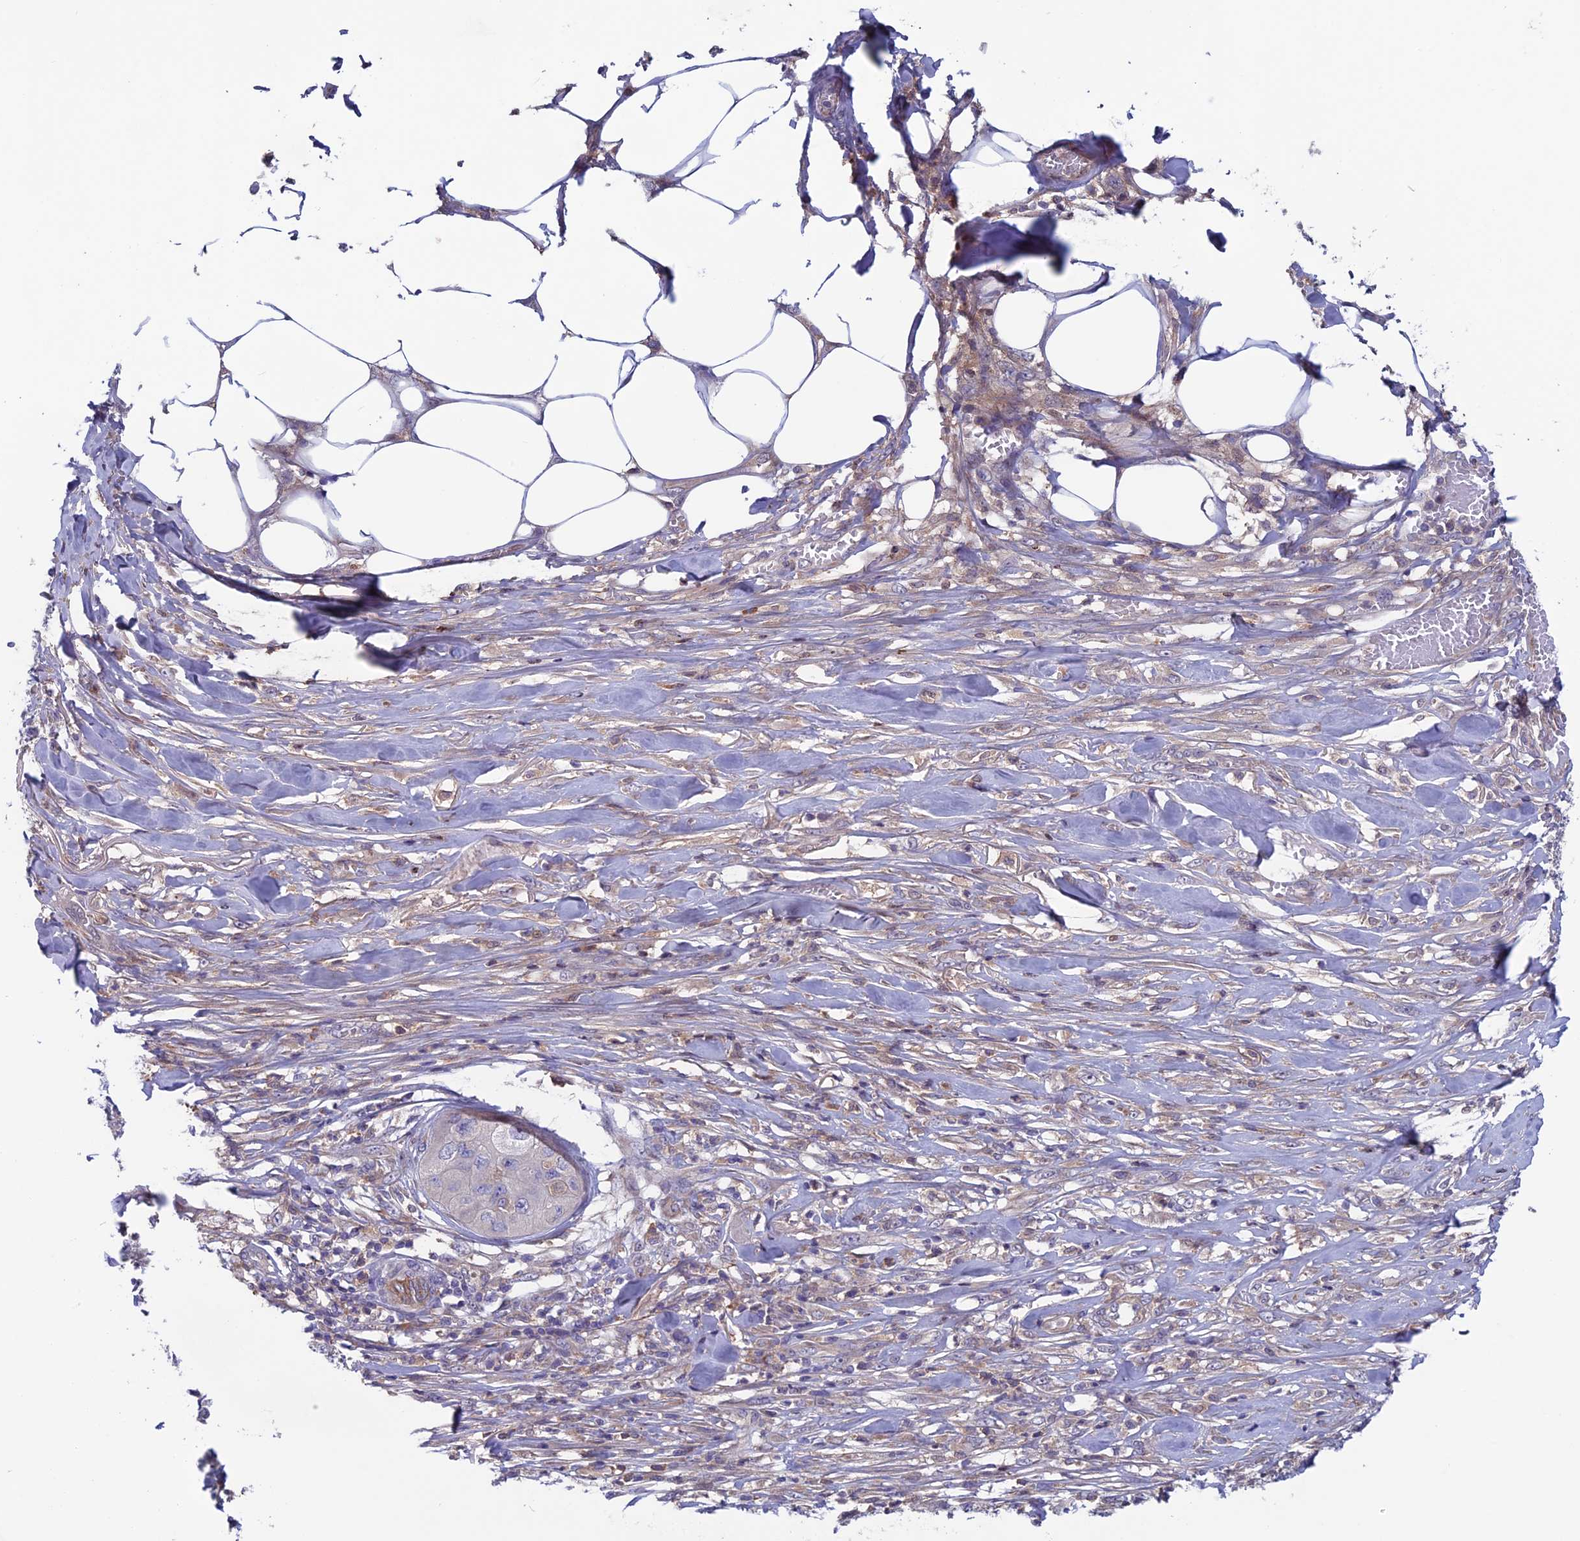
{"staining": {"intensity": "negative", "quantity": "none", "location": "none"}, "tissue": "skin cancer", "cell_type": "Tumor cells", "image_type": "cancer", "snomed": [{"axis": "morphology", "description": "Squamous cell carcinoma, NOS"}, {"axis": "topography", "description": "Skin"}, {"axis": "topography", "description": "Subcutis"}], "caption": "Immunohistochemical staining of human skin cancer shows no significant staining in tumor cells. The staining was performed using DAB to visualize the protein expression in brown, while the nuclei were stained in blue with hematoxylin (Magnification: 20x).", "gene": "MAST2", "patient": {"sex": "male", "age": 73}}